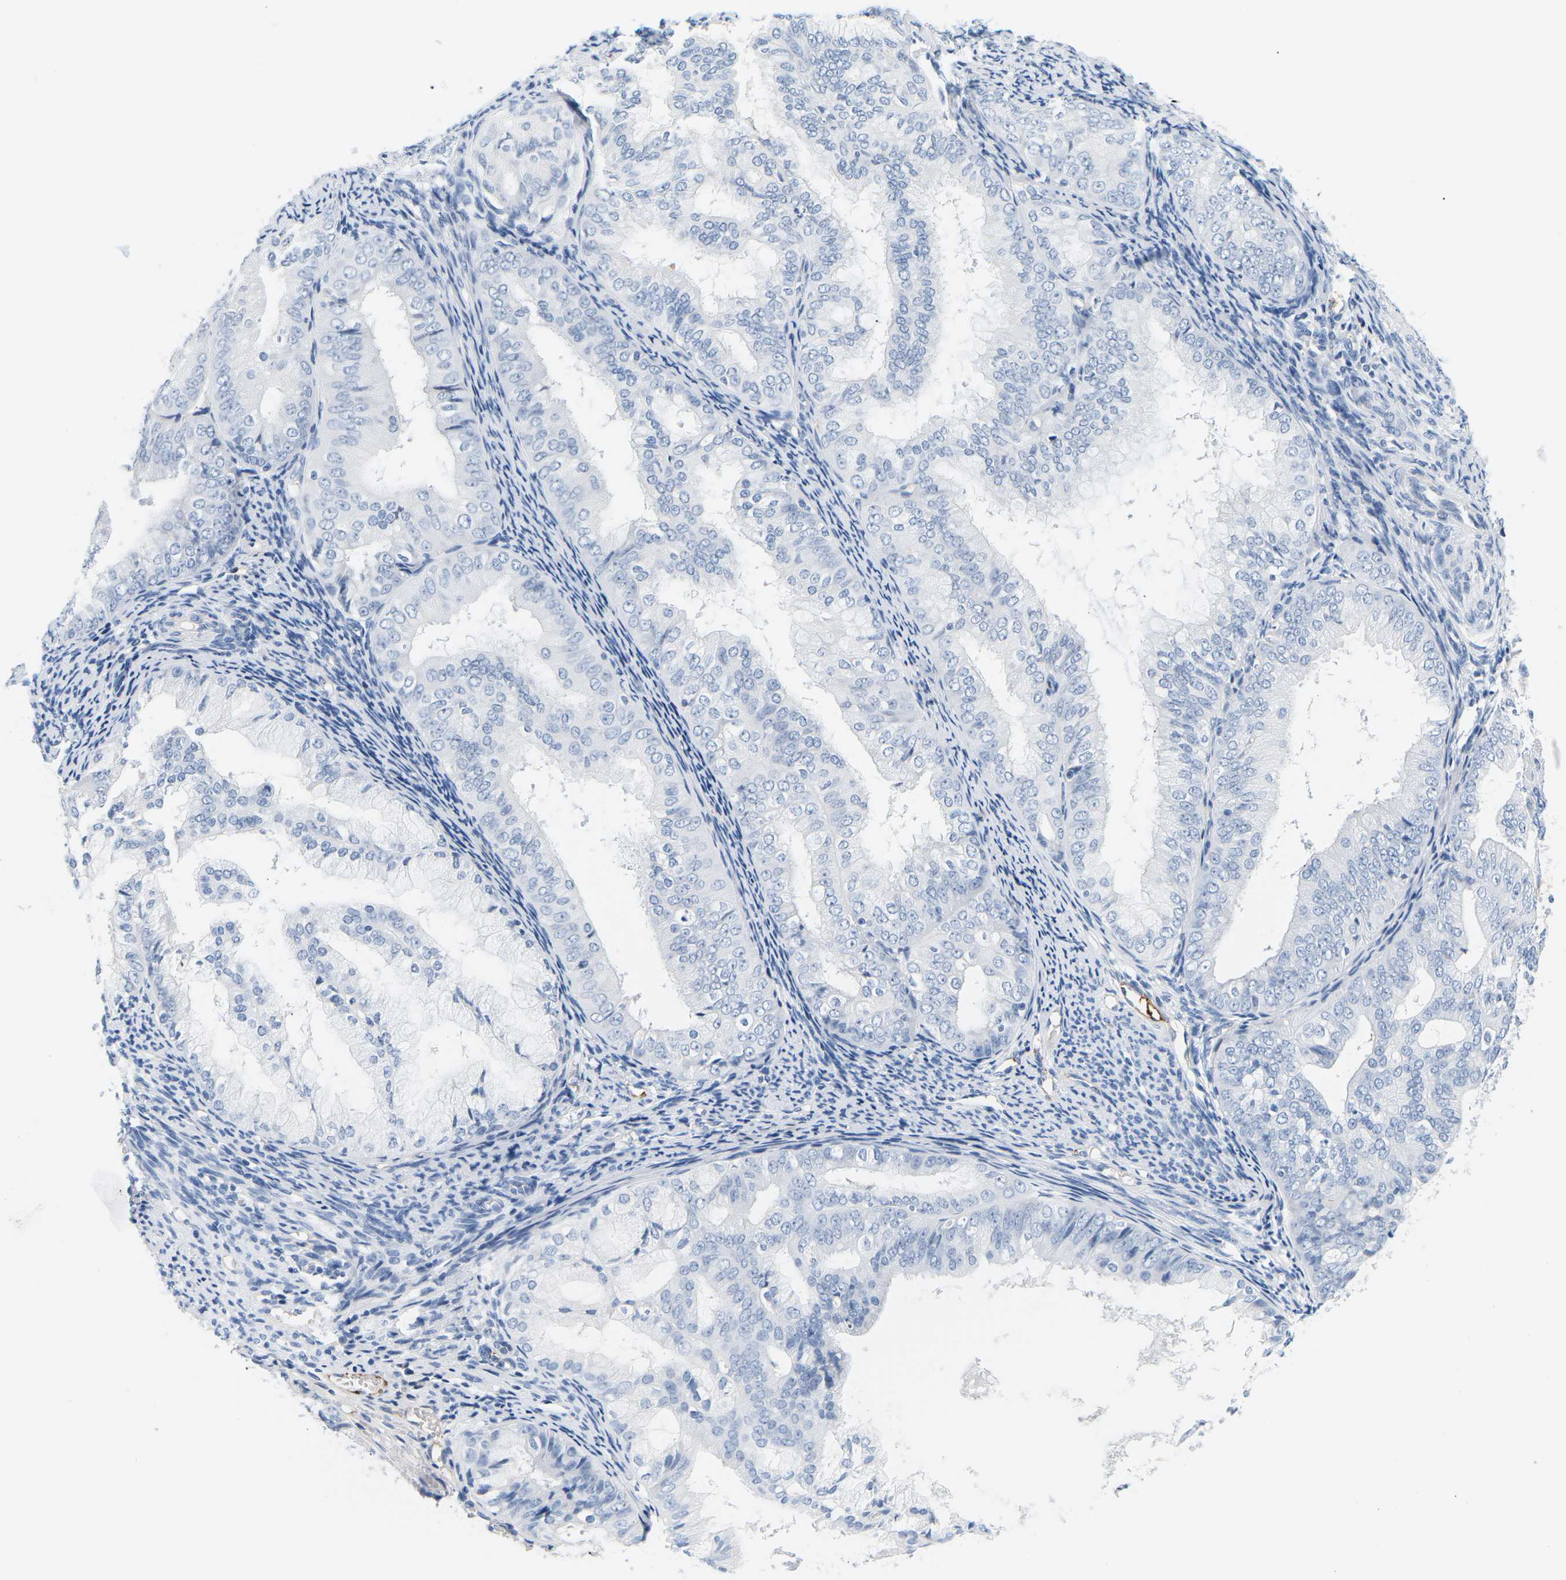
{"staining": {"intensity": "negative", "quantity": "none", "location": "none"}, "tissue": "endometrial cancer", "cell_type": "Tumor cells", "image_type": "cancer", "snomed": [{"axis": "morphology", "description": "Adenocarcinoma, NOS"}, {"axis": "topography", "description": "Endometrium"}], "caption": "Tumor cells show no significant protein expression in adenocarcinoma (endometrial).", "gene": "APOB", "patient": {"sex": "female", "age": 63}}